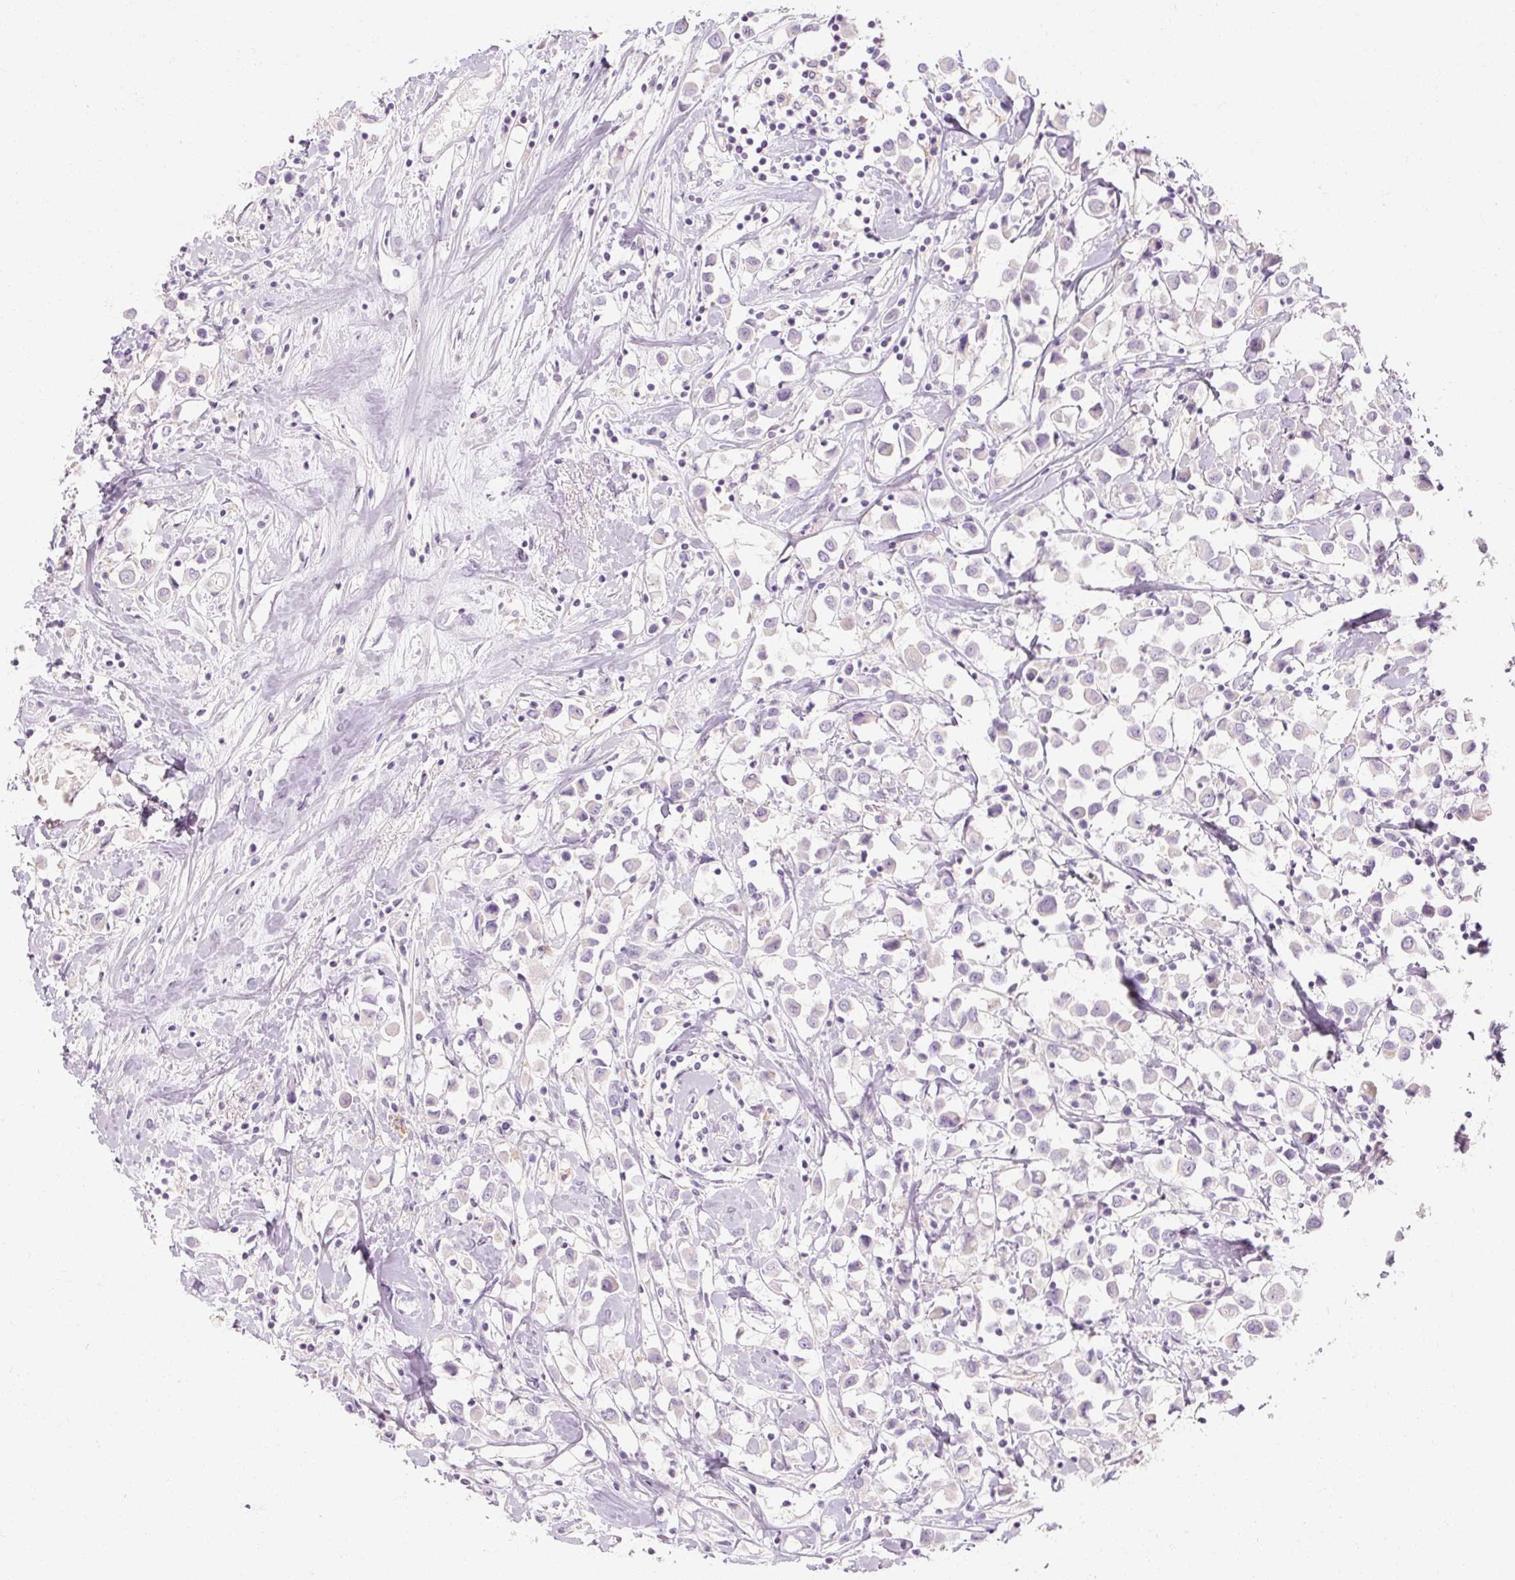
{"staining": {"intensity": "negative", "quantity": "none", "location": "none"}, "tissue": "breast cancer", "cell_type": "Tumor cells", "image_type": "cancer", "snomed": [{"axis": "morphology", "description": "Duct carcinoma"}, {"axis": "topography", "description": "Breast"}], "caption": "The immunohistochemistry (IHC) histopathology image has no significant positivity in tumor cells of breast cancer (intraductal carcinoma) tissue.", "gene": "NFE2L3", "patient": {"sex": "female", "age": 61}}